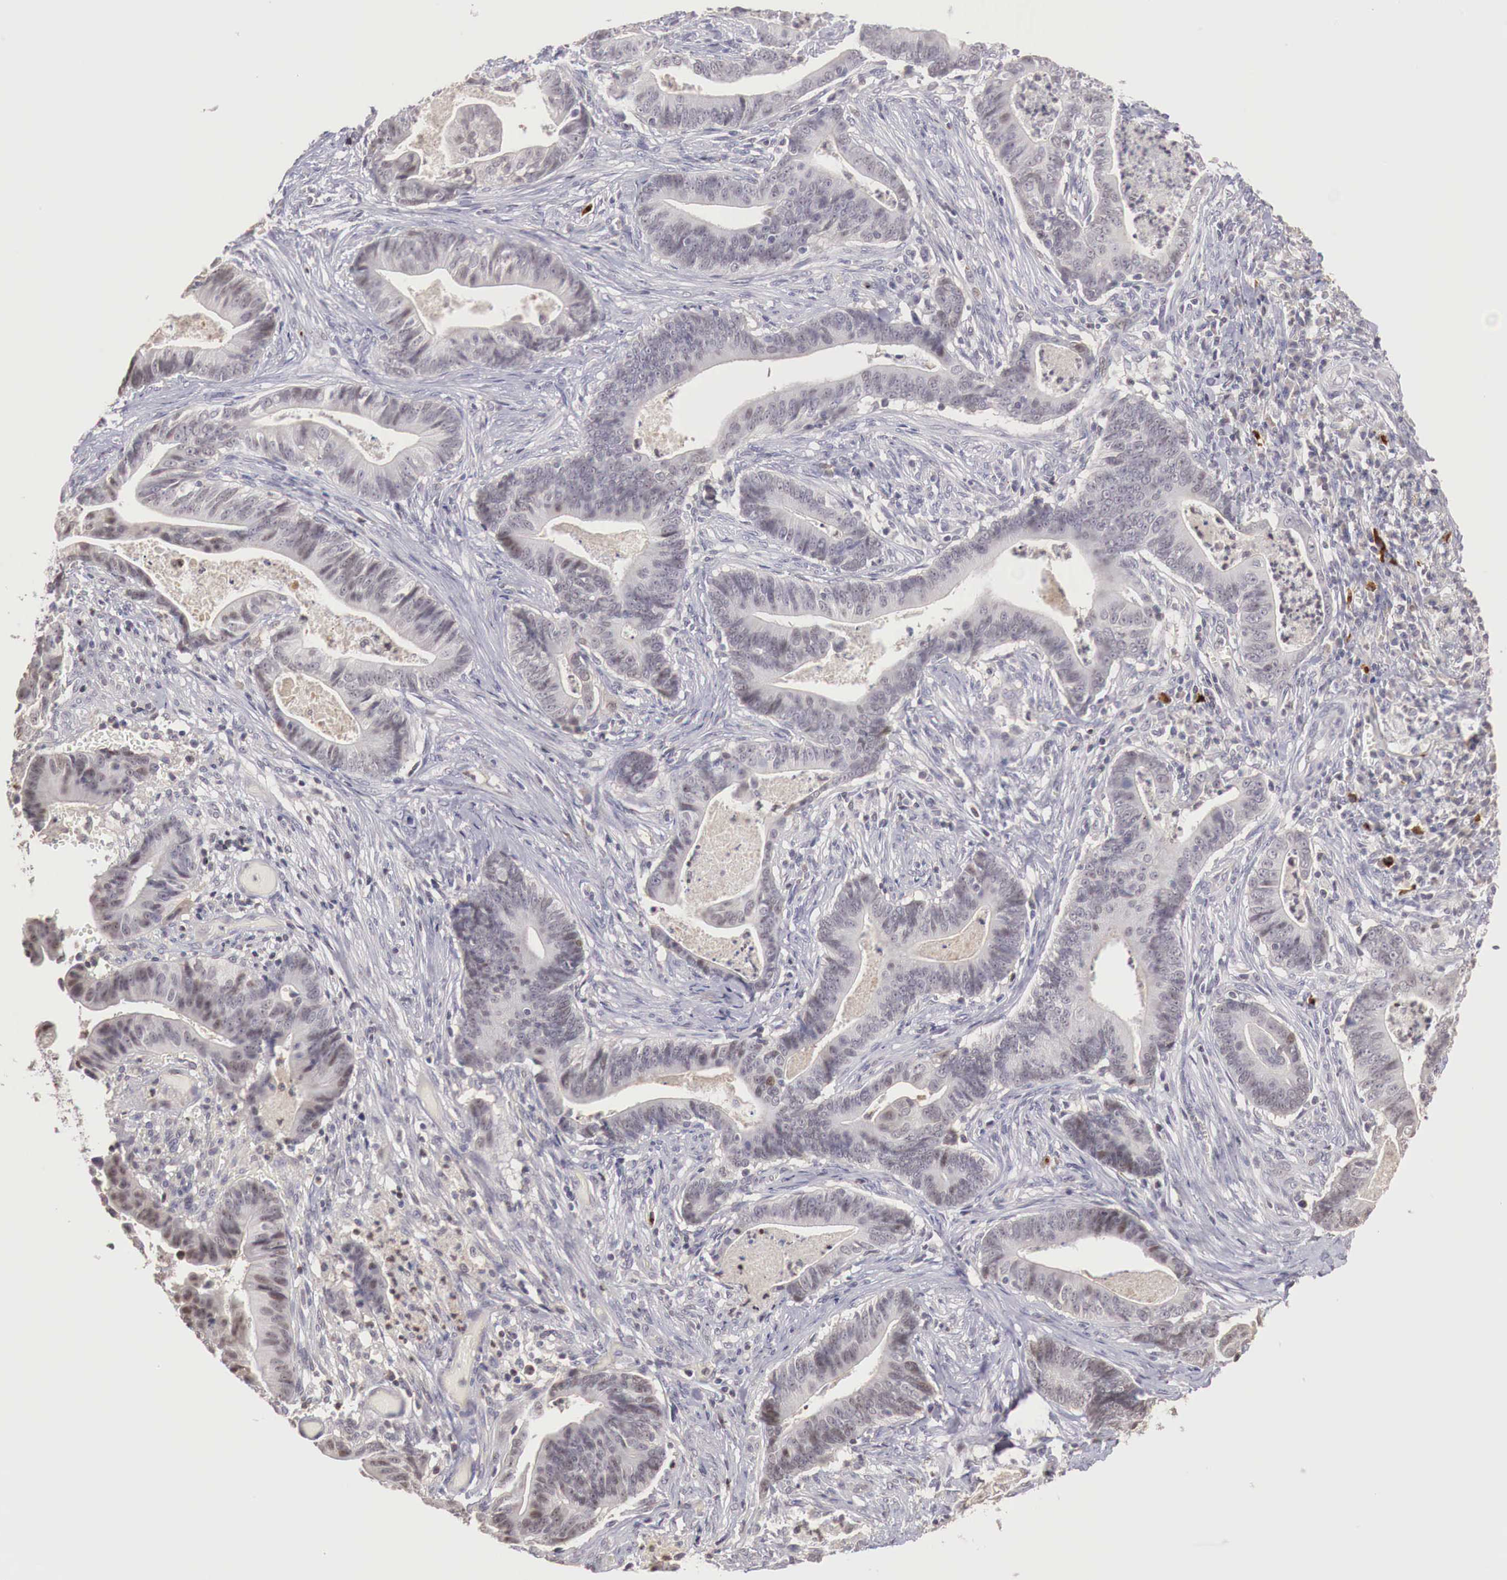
{"staining": {"intensity": "negative", "quantity": "none", "location": "none"}, "tissue": "stomach cancer", "cell_type": "Tumor cells", "image_type": "cancer", "snomed": [{"axis": "morphology", "description": "Adenocarcinoma, NOS"}, {"axis": "topography", "description": "Stomach, lower"}], "caption": "Human adenocarcinoma (stomach) stained for a protein using IHC exhibits no staining in tumor cells.", "gene": "TBC1D9", "patient": {"sex": "female", "age": 86}}